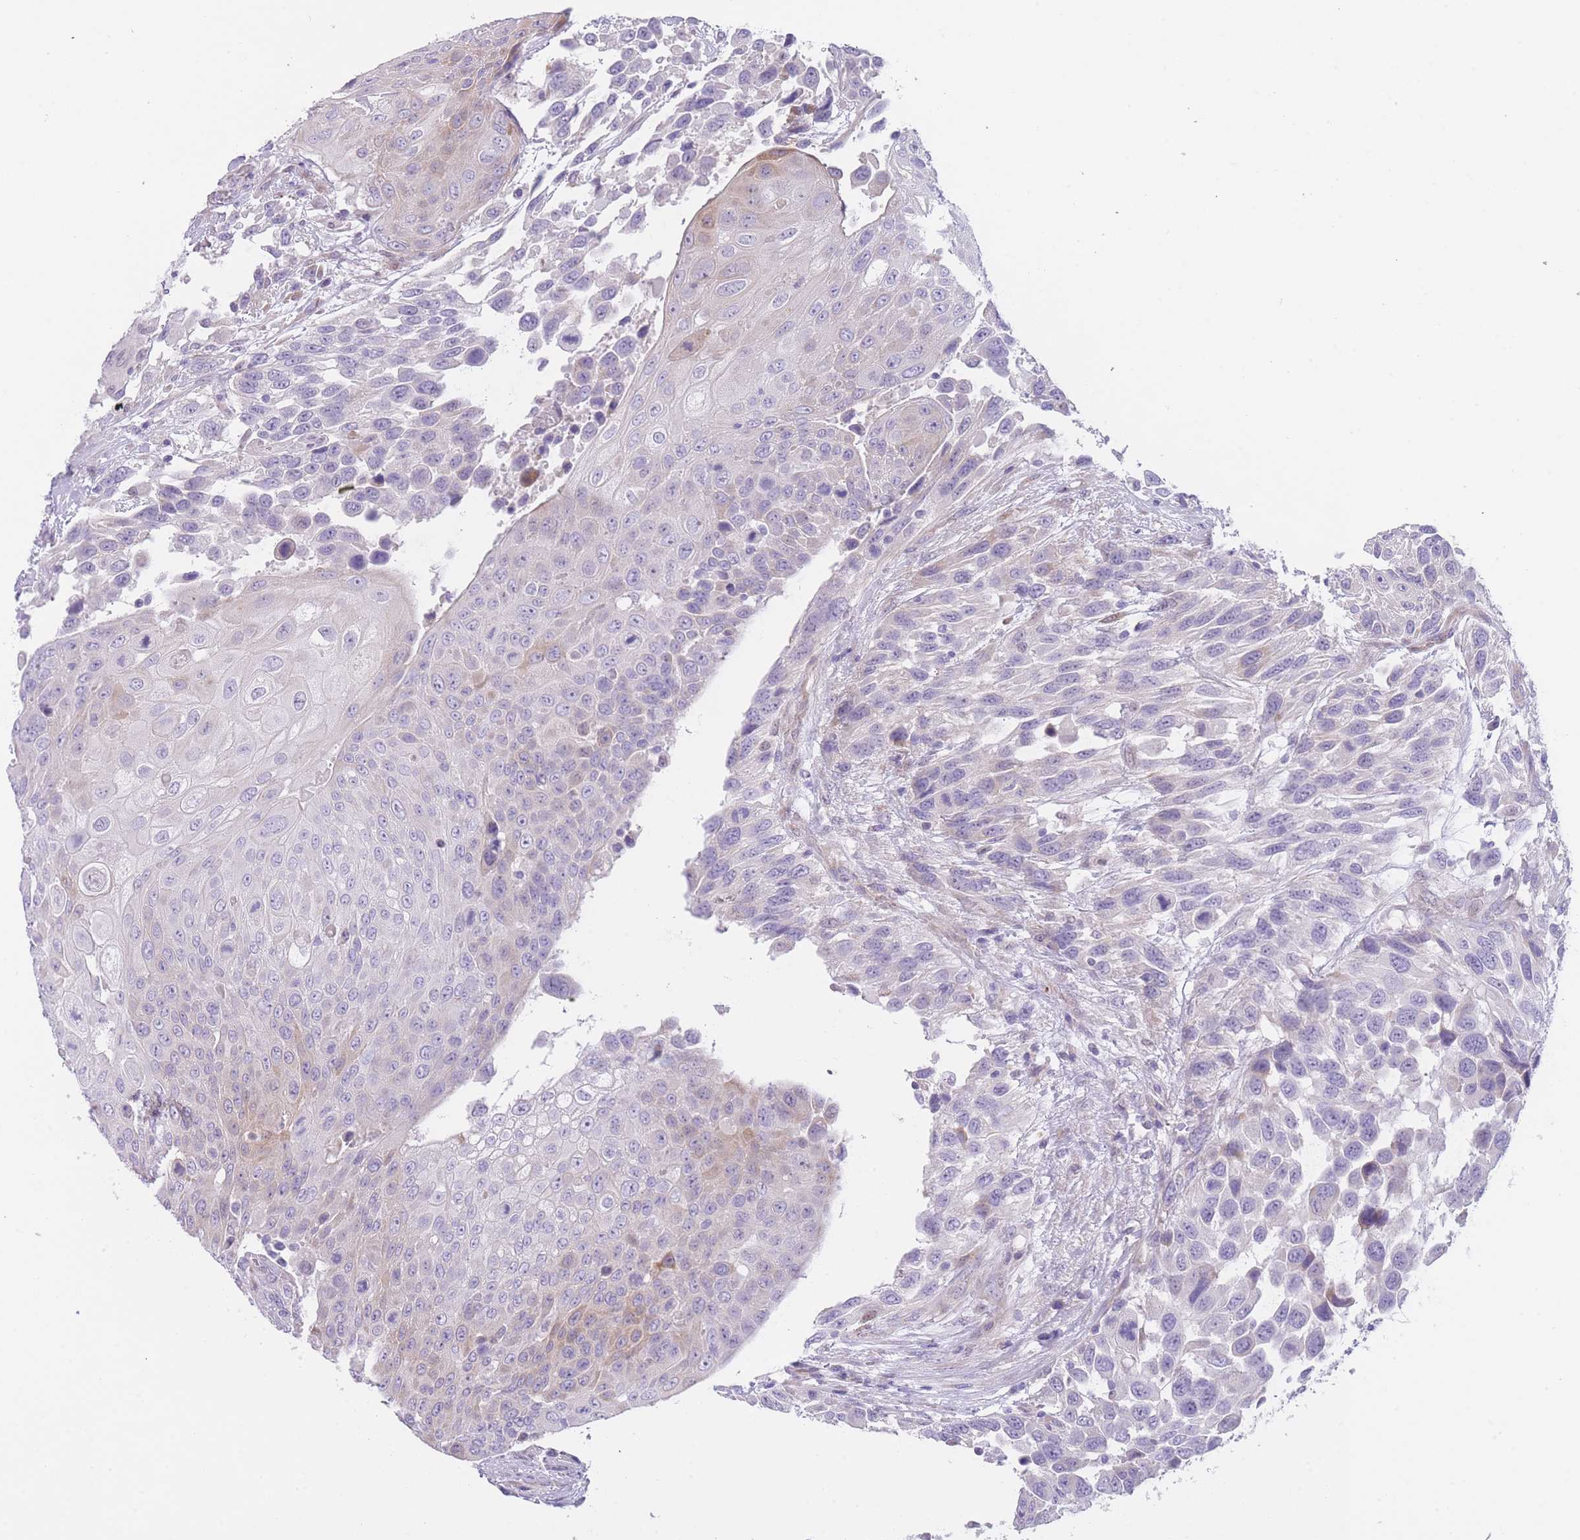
{"staining": {"intensity": "negative", "quantity": "none", "location": "none"}, "tissue": "urothelial cancer", "cell_type": "Tumor cells", "image_type": "cancer", "snomed": [{"axis": "morphology", "description": "Urothelial carcinoma, High grade"}, {"axis": "topography", "description": "Urinary bladder"}], "caption": "Immunohistochemical staining of urothelial cancer demonstrates no significant staining in tumor cells.", "gene": "IMPG1", "patient": {"sex": "female", "age": 70}}